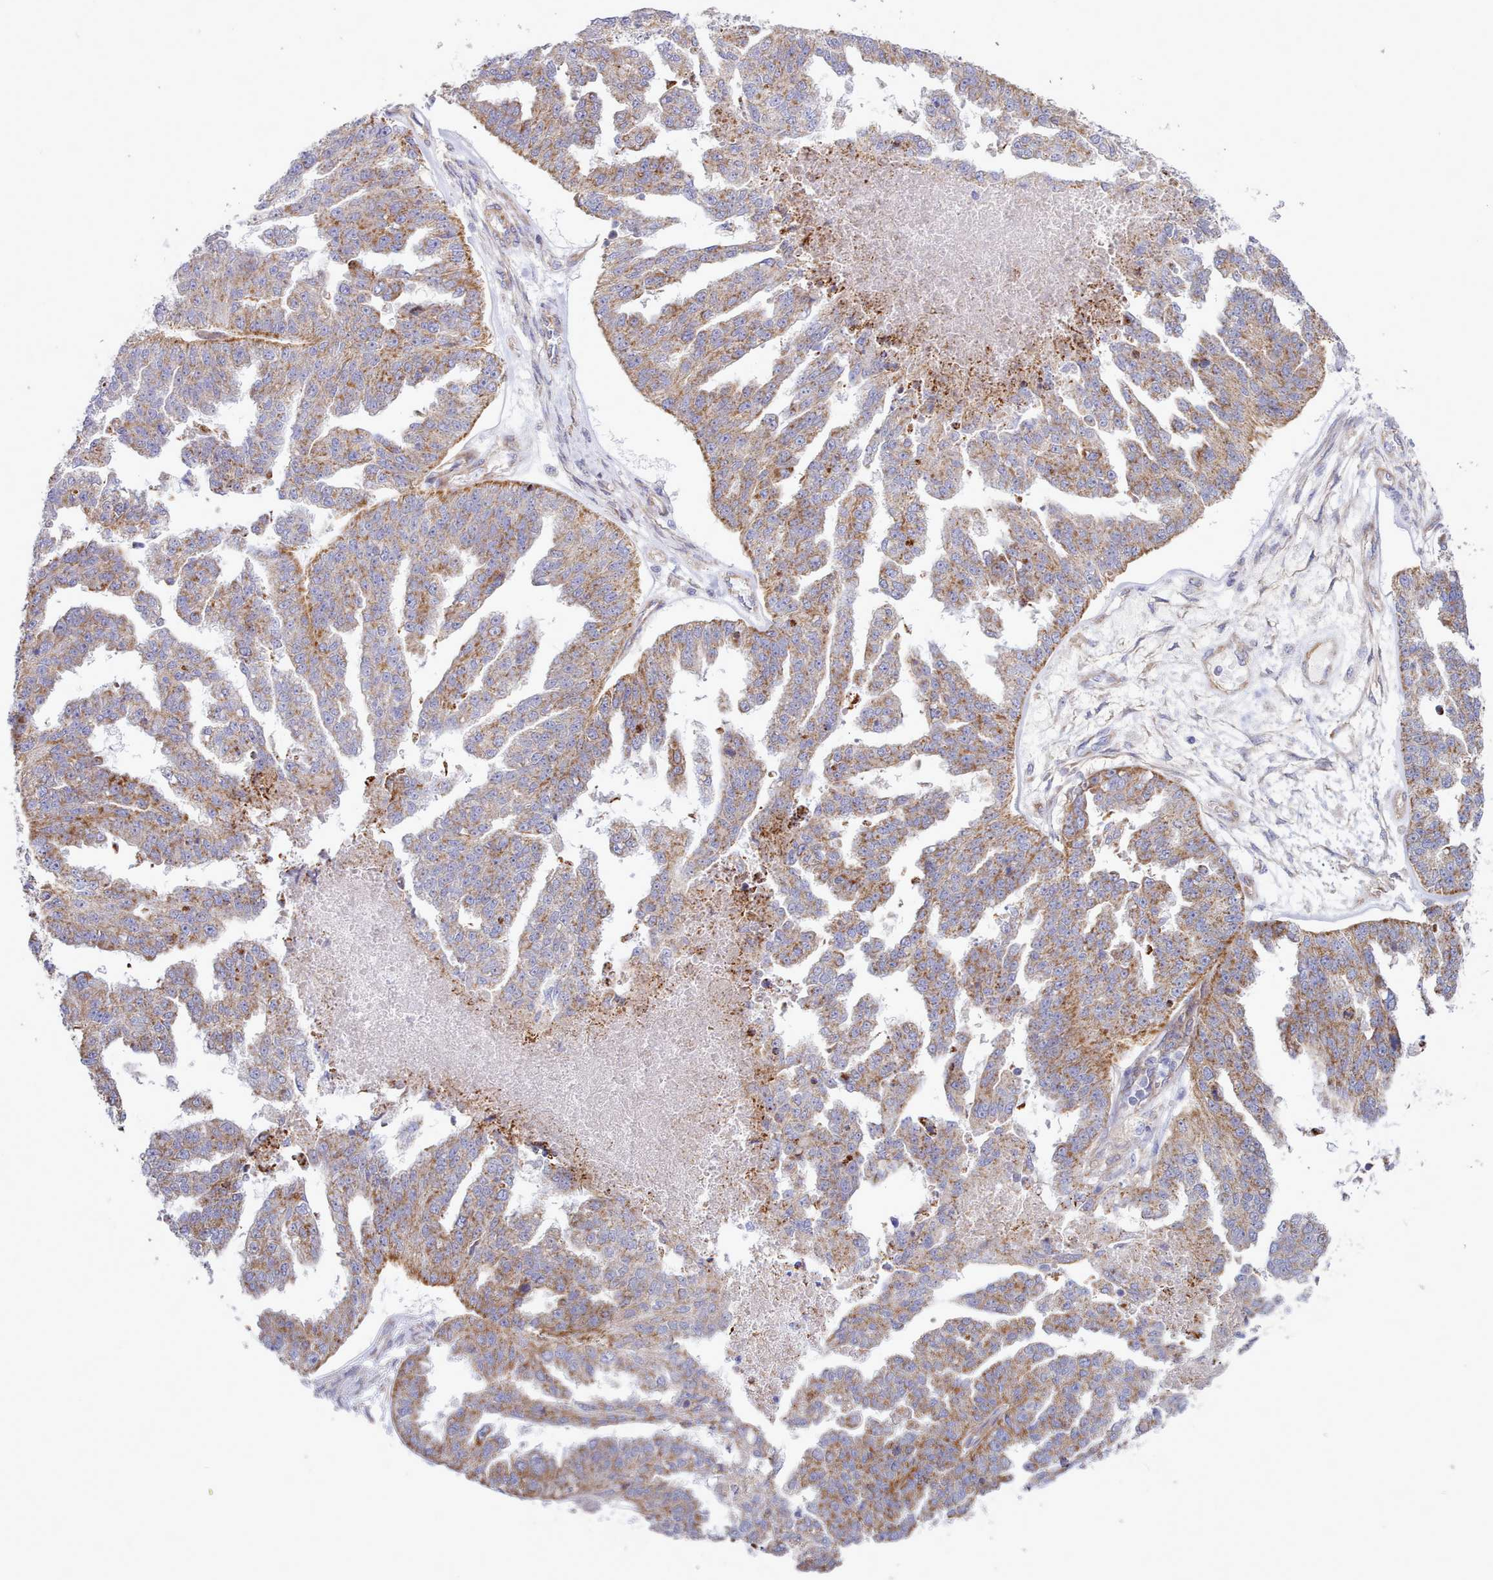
{"staining": {"intensity": "moderate", "quantity": ">75%", "location": "cytoplasmic/membranous"}, "tissue": "ovarian cancer", "cell_type": "Tumor cells", "image_type": "cancer", "snomed": [{"axis": "morphology", "description": "Cystadenocarcinoma, serous, NOS"}, {"axis": "topography", "description": "Ovary"}], "caption": "Ovarian cancer (serous cystadenocarcinoma) stained with a protein marker reveals moderate staining in tumor cells.", "gene": "MRPL21", "patient": {"sex": "female", "age": 58}}